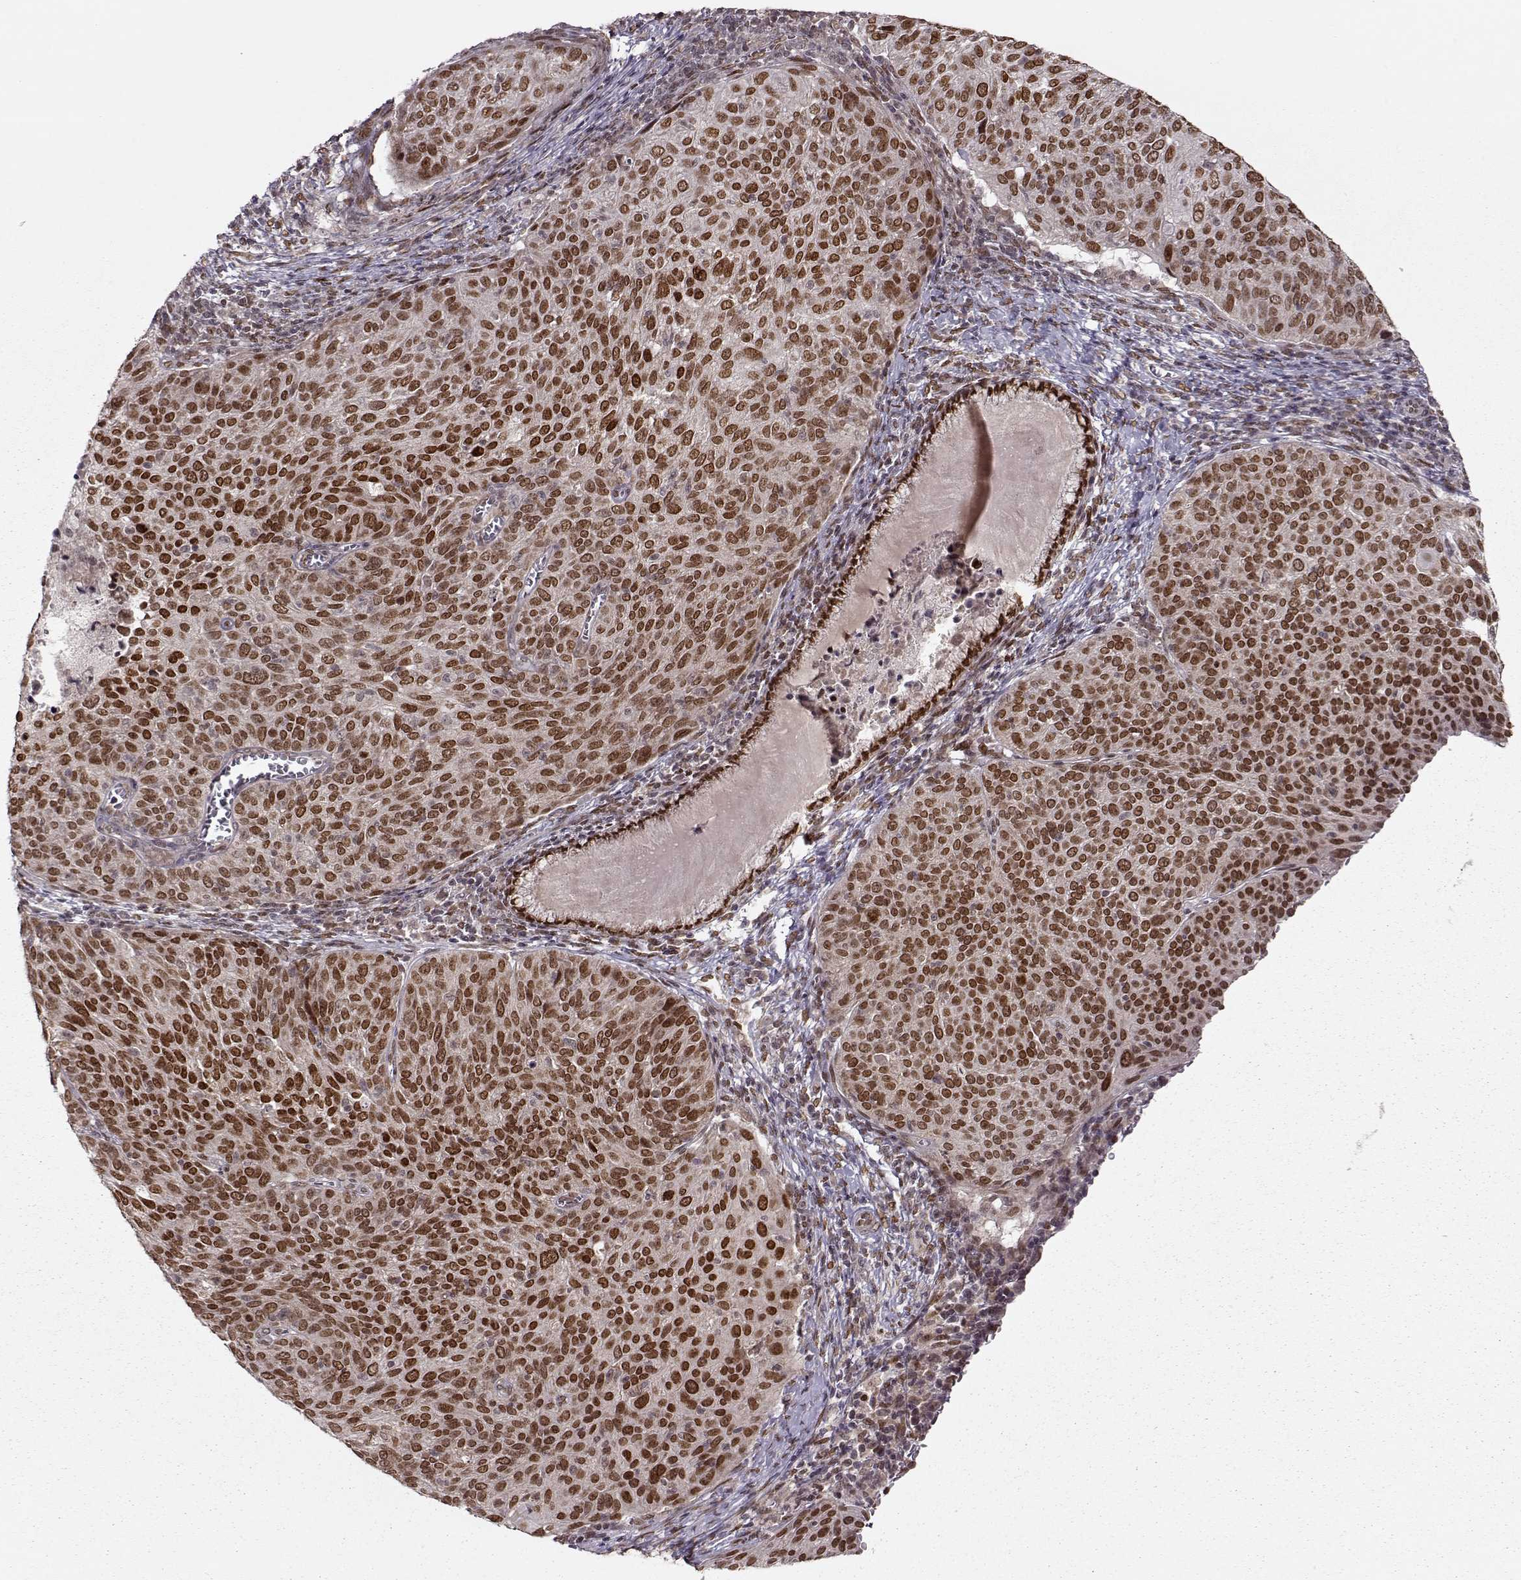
{"staining": {"intensity": "strong", "quantity": ">75%", "location": "nuclear"}, "tissue": "cervical cancer", "cell_type": "Tumor cells", "image_type": "cancer", "snomed": [{"axis": "morphology", "description": "Squamous cell carcinoma, NOS"}, {"axis": "topography", "description": "Cervix"}], "caption": "A high-resolution photomicrograph shows immunohistochemistry (IHC) staining of cervical cancer (squamous cell carcinoma), which shows strong nuclear positivity in about >75% of tumor cells. The staining is performed using DAB (3,3'-diaminobenzidine) brown chromogen to label protein expression. The nuclei are counter-stained blue using hematoxylin.", "gene": "RAI1", "patient": {"sex": "female", "age": 39}}